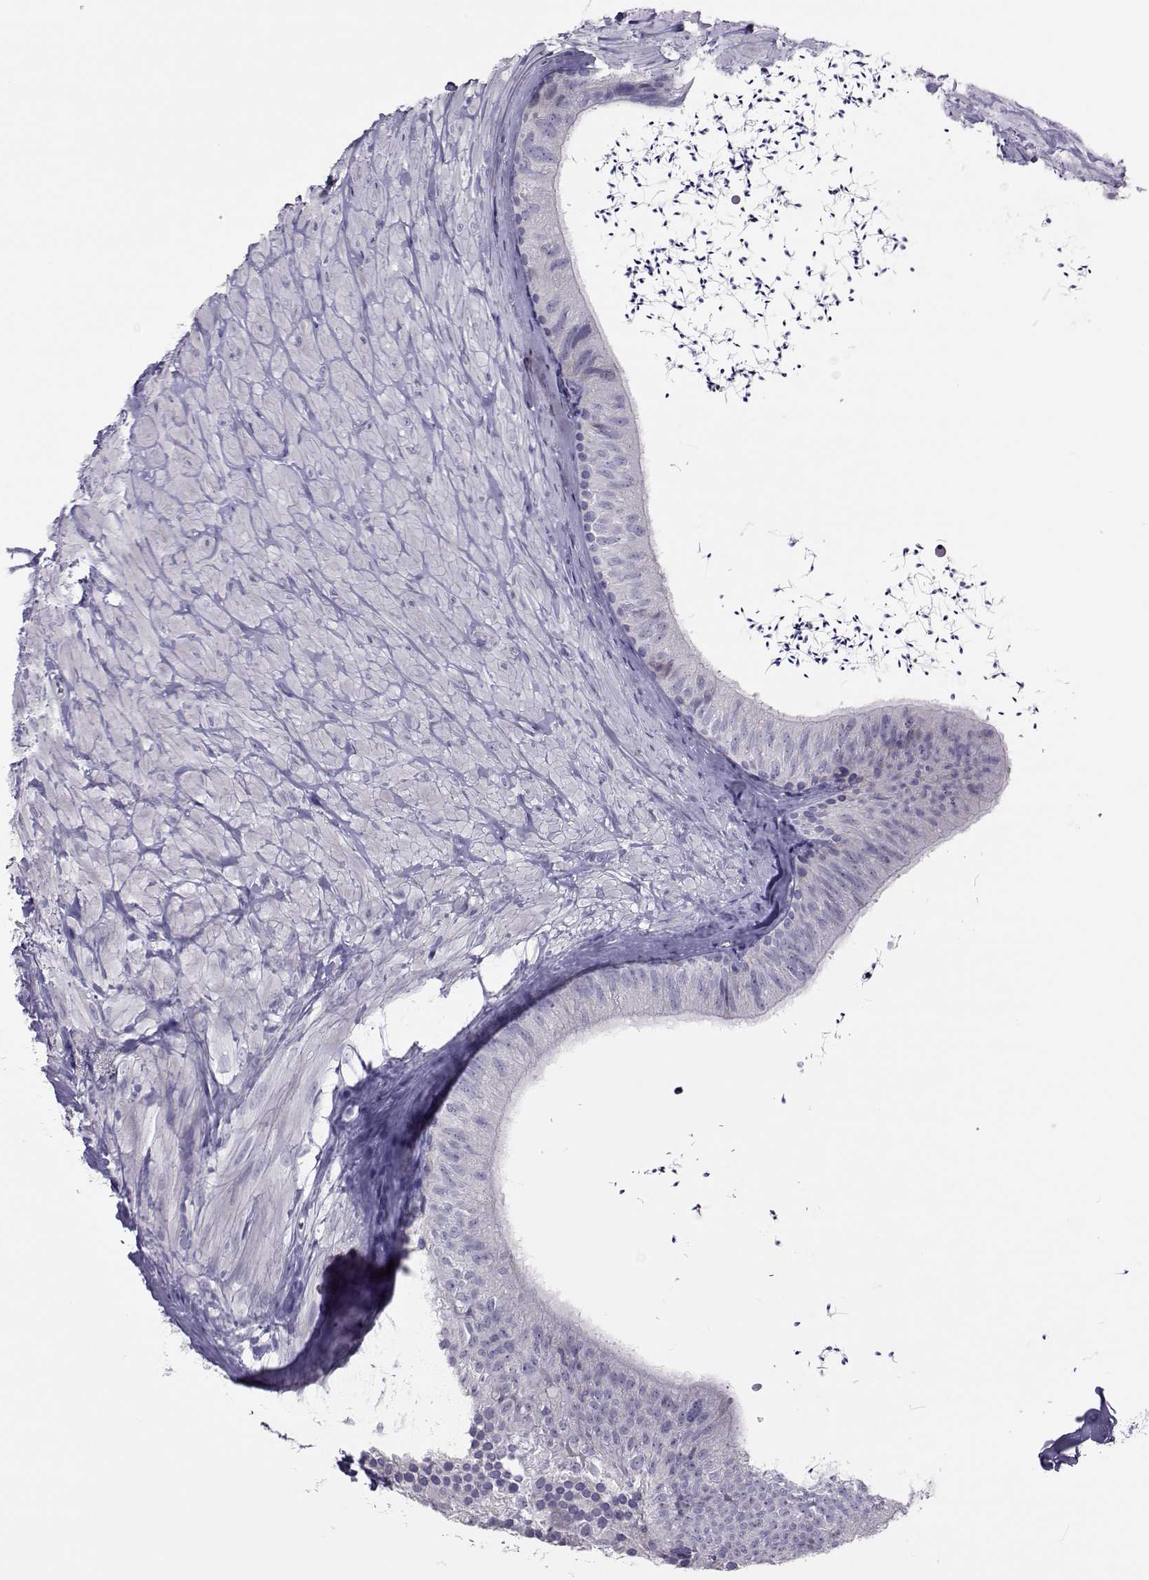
{"staining": {"intensity": "negative", "quantity": "none", "location": "none"}, "tissue": "epididymis", "cell_type": "Glandular cells", "image_type": "normal", "snomed": [{"axis": "morphology", "description": "Normal tissue, NOS"}, {"axis": "topography", "description": "Epididymis"}], "caption": "Photomicrograph shows no significant protein staining in glandular cells of benign epididymis.", "gene": "TRPM7", "patient": {"sex": "male", "age": 32}}